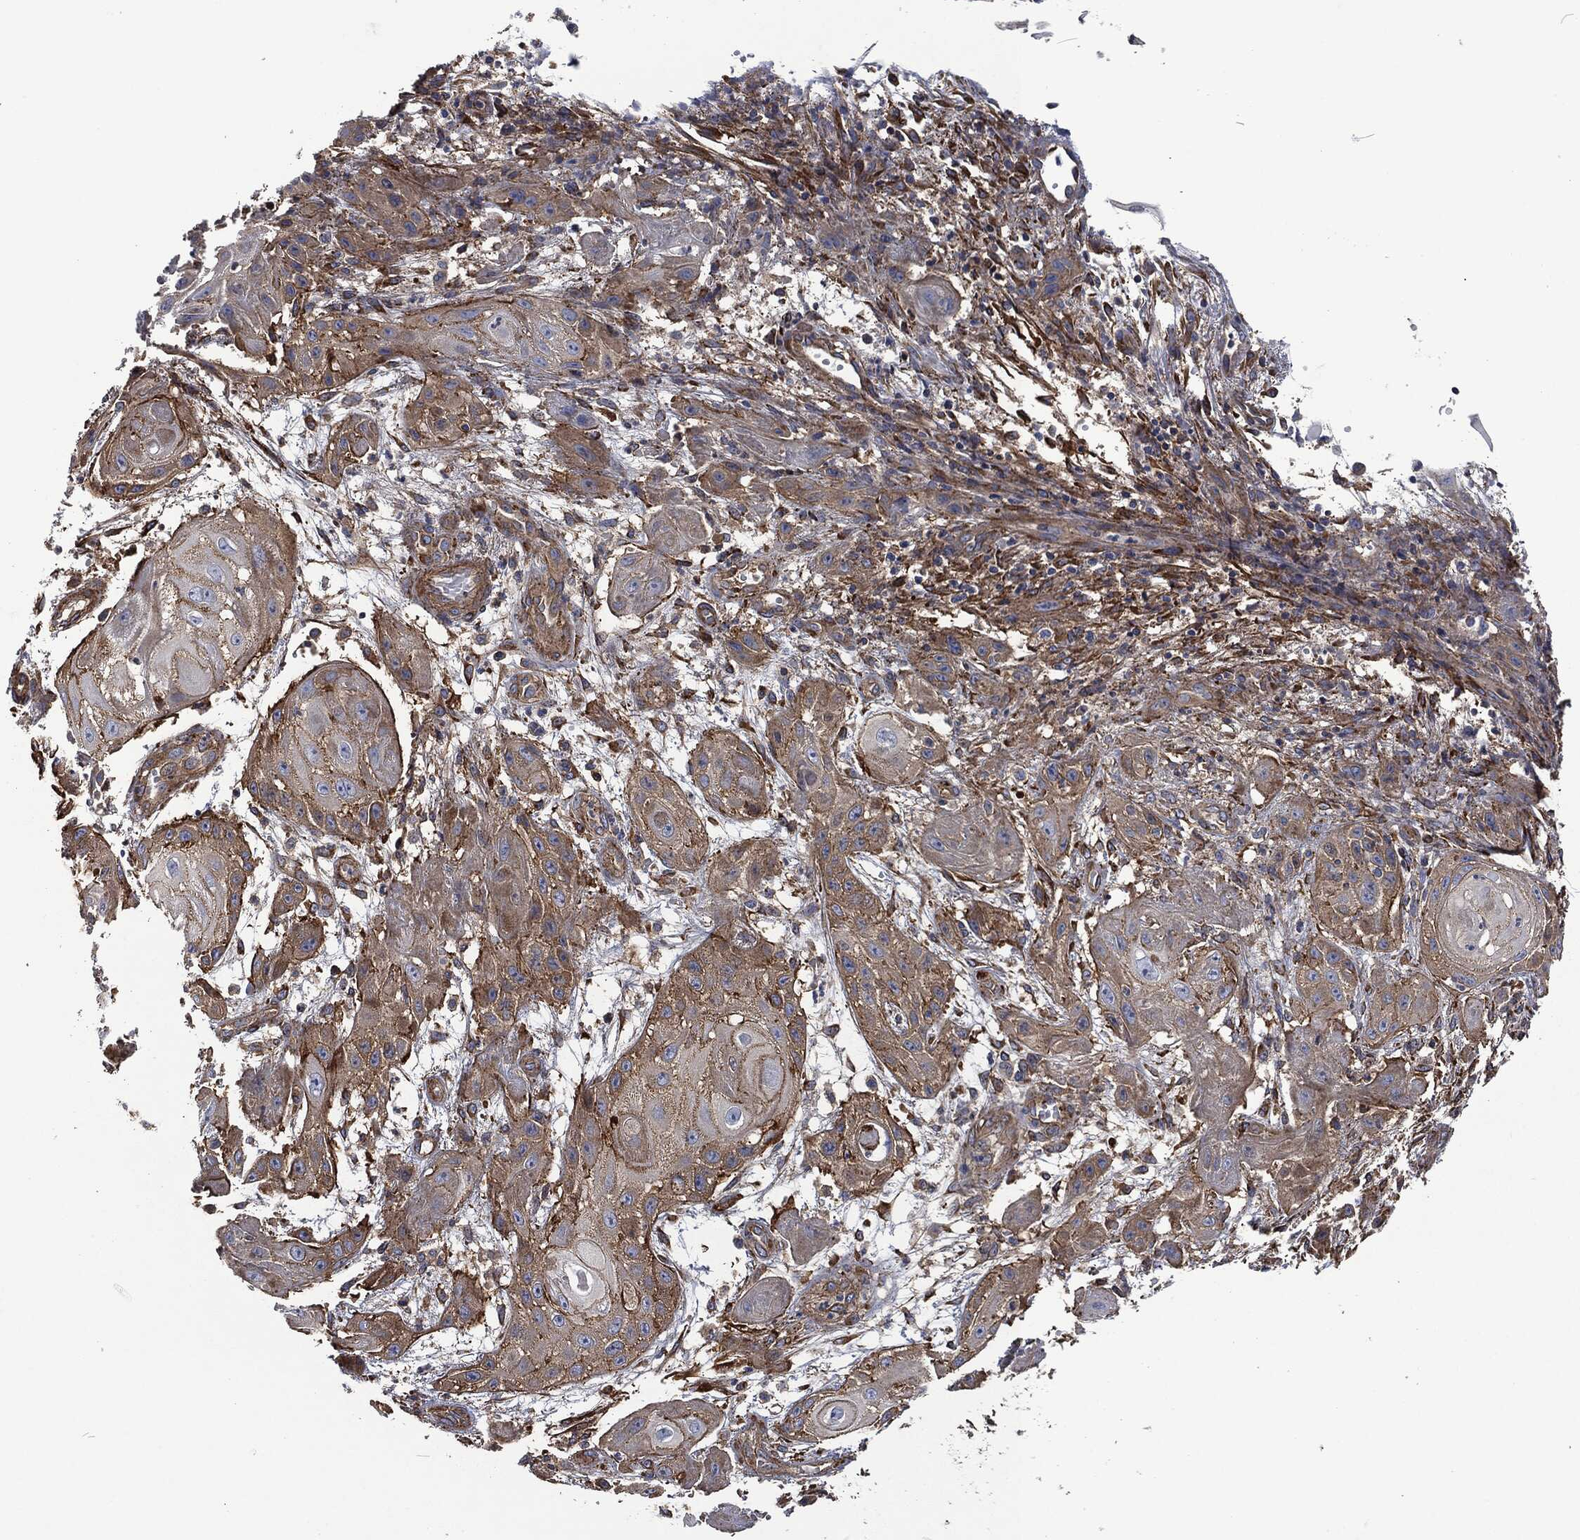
{"staining": {"intensity": "strong", "quantity": "<25%", "location": "cytoplasmic/membranous"}, "tissue": "skin cancer", "cell_type": "Tumor cells", "image_type": "cancer", "snomed": [{"axis": "morphology", "description": "Squamous cell carcinoma, NOS"}, {"axis": "topography", "description": "Skin"}], "caption": "Protein staining by IHC exhibits strong cytoplasmic/membranous expression in about <25% of tumor cells in skin cancer (squamous cell carcinoma).", "gene": "LGALS9", "patient": {"sex": "male", "age": 62}}